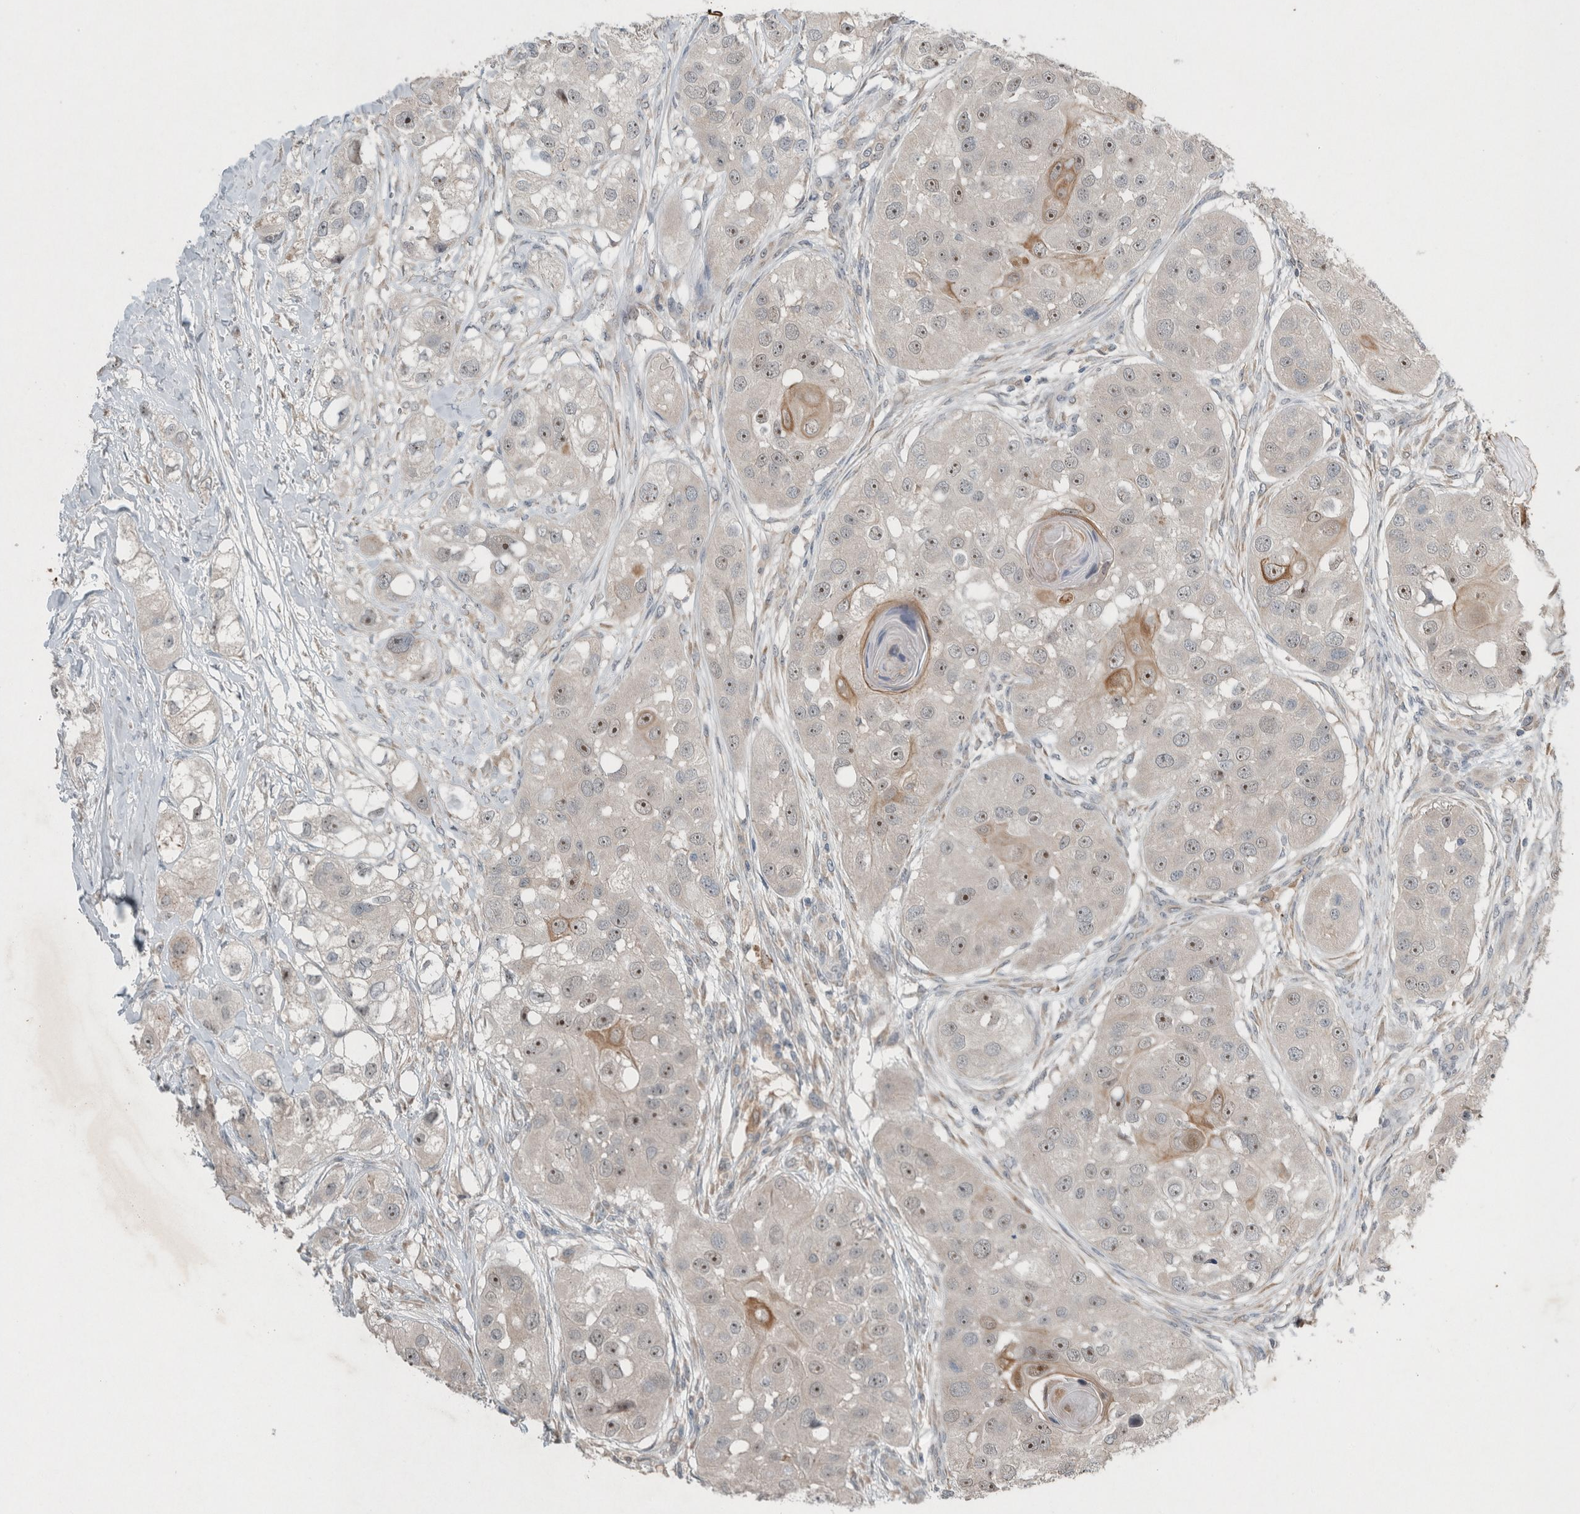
{"staining": {"intensity": "weak", "quantity": ">75%", "location": "nuclear"}, "tissue": "head and neck cancer", "cell_type": "Tumor cells", "image_type": "cancer", "snomed": [{"axis": "morphology", "description": "Normal tissue, NOS"}, {"axis": "morphology", "description": "Squamous cell carcinoma, NOS"}, {"axis": "topography", "description": "Skeletal muscle"}, {"axis": "topography", "description": "Head-Neck"}], "caption": "Immunohistochemistry (IHC) photomicrograph of neoplastic tissue: human head and neck cancer (squamous cell carcinoma) stained using immunohistochemistry demonstrates low levels of weak protein expression localized specifically in the nuclear of tumor cells, appearing as a nuclear brown color.", "gene": "RALGDS", "patient": {"sex": "male", "age": 51}}